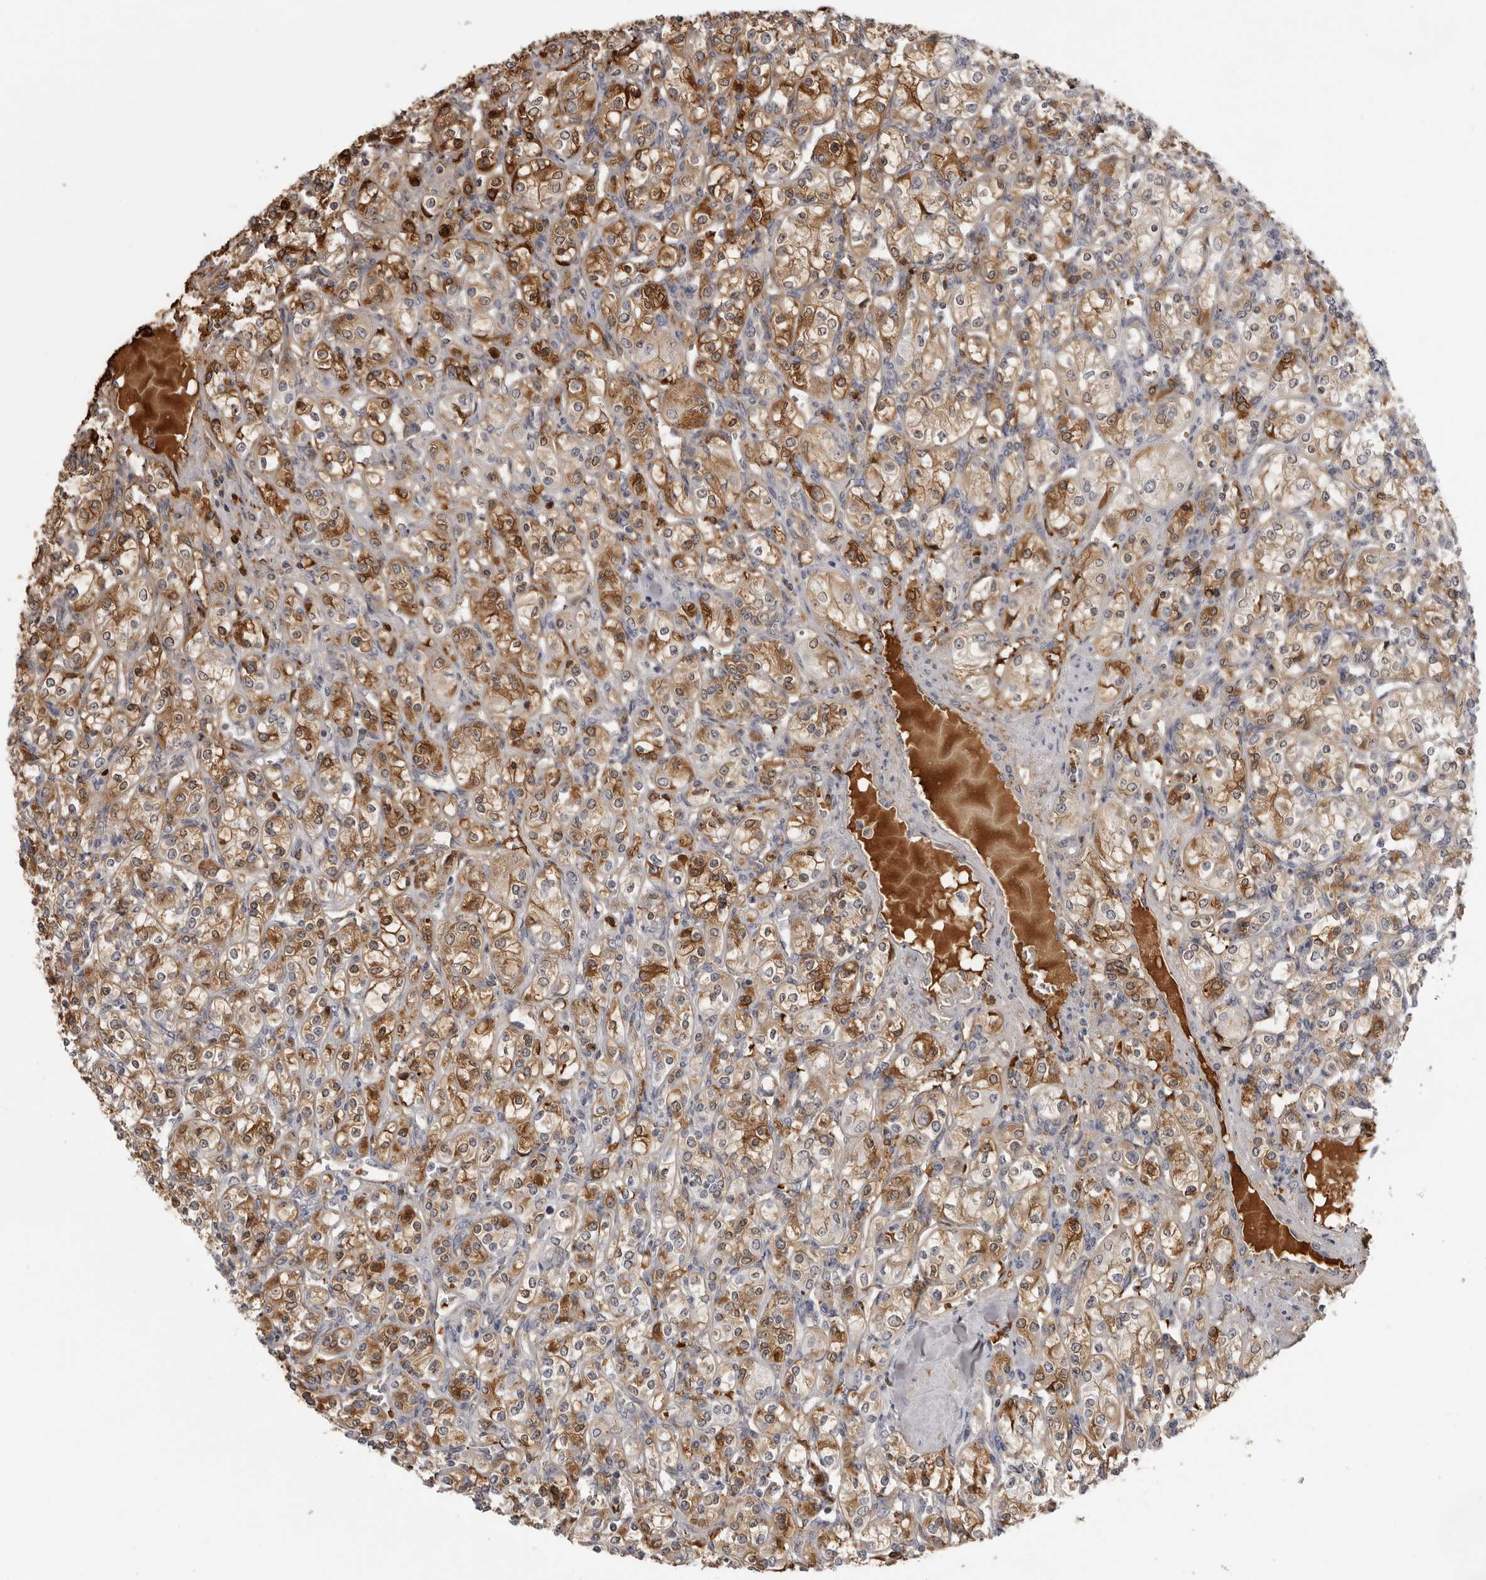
{"staining": {"intensity": "moderate", "quantity": ">75%", "location": "cytoplasmic/membranous"}, "tissue": "renal cancer", "cell_type": "Tumor cells", "image_type": "cancer", "snomed": [{"axis": "morphology", "description": "Adenocarcinoma, NOS"}, {"axis": "topography", "description": "Kidney"}], "caption": "Immunohistochemistry (DAB (3,3'-diaminobenzidine)) staining of human adenocarcinoma (renal) shows moderate cytoplasmic/membranous protein staining in approximately >75% of tumor cells.", "gene": "PLEKHF2", "patient": {"sex": "male", "age": 77}}